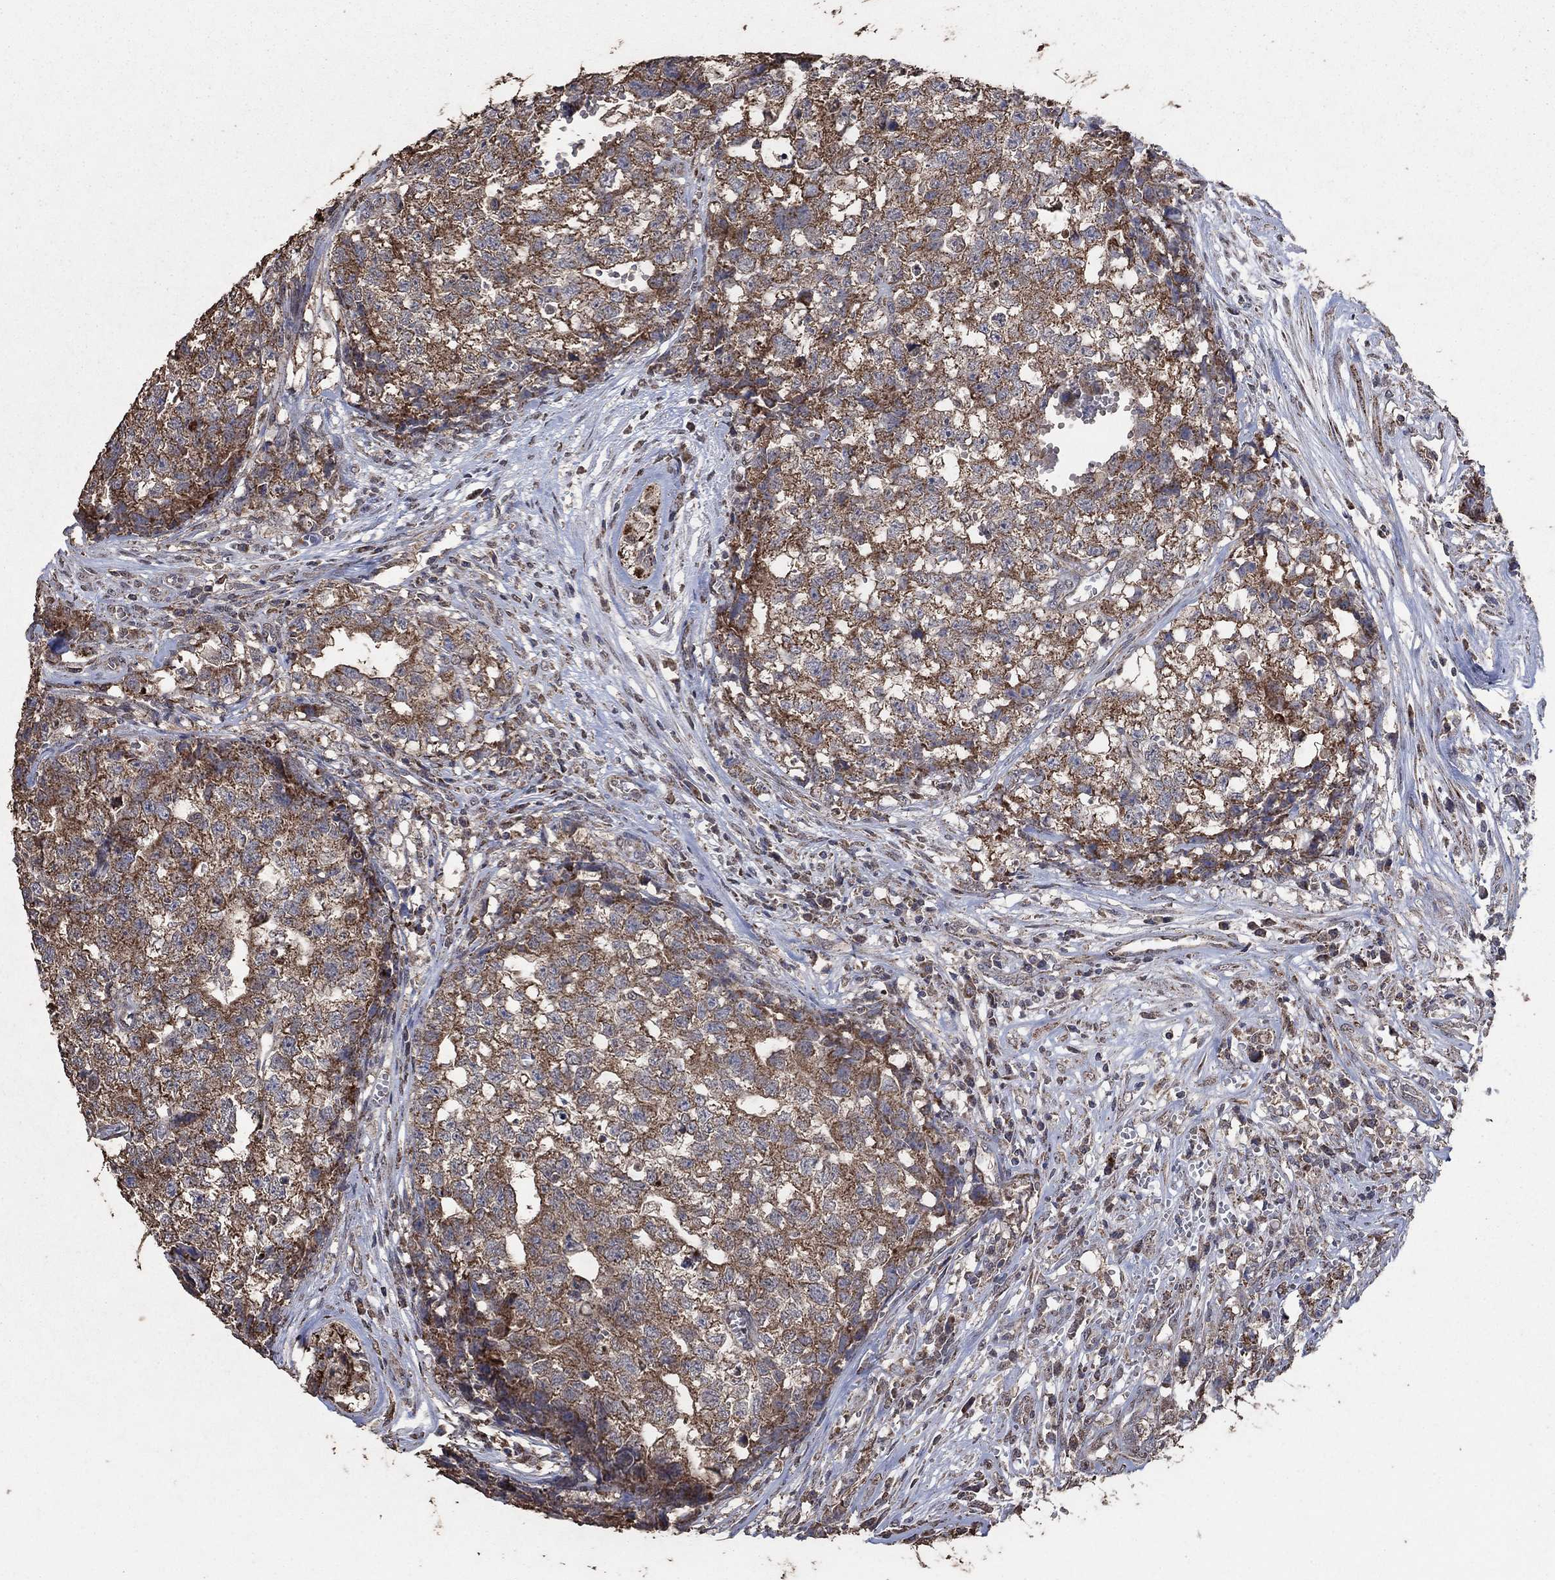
{"staining": {"intensity": "moderate", "quantity": ">75%", "location": "cytoplasmic/membranous"}, "tissue": "testis cancer", "cell_type": "Tumor cells", "image_type": "cancer", "snomed": [{"axis": "morphology", "description": "Seminoma, NOS"}, {"axis": "morphology", "description": "Carcinoma, Embryonal, NOS"}, {"axis": "topography", "description": "Testis"}], "caption": "Protein expression analysis of human testis cancer reveals moderate cytoplasmic/membranous staining in approximately >75% of tumor cells.", "gene": "MRPS24", "patient": {"sex": "male", "age": 22}}